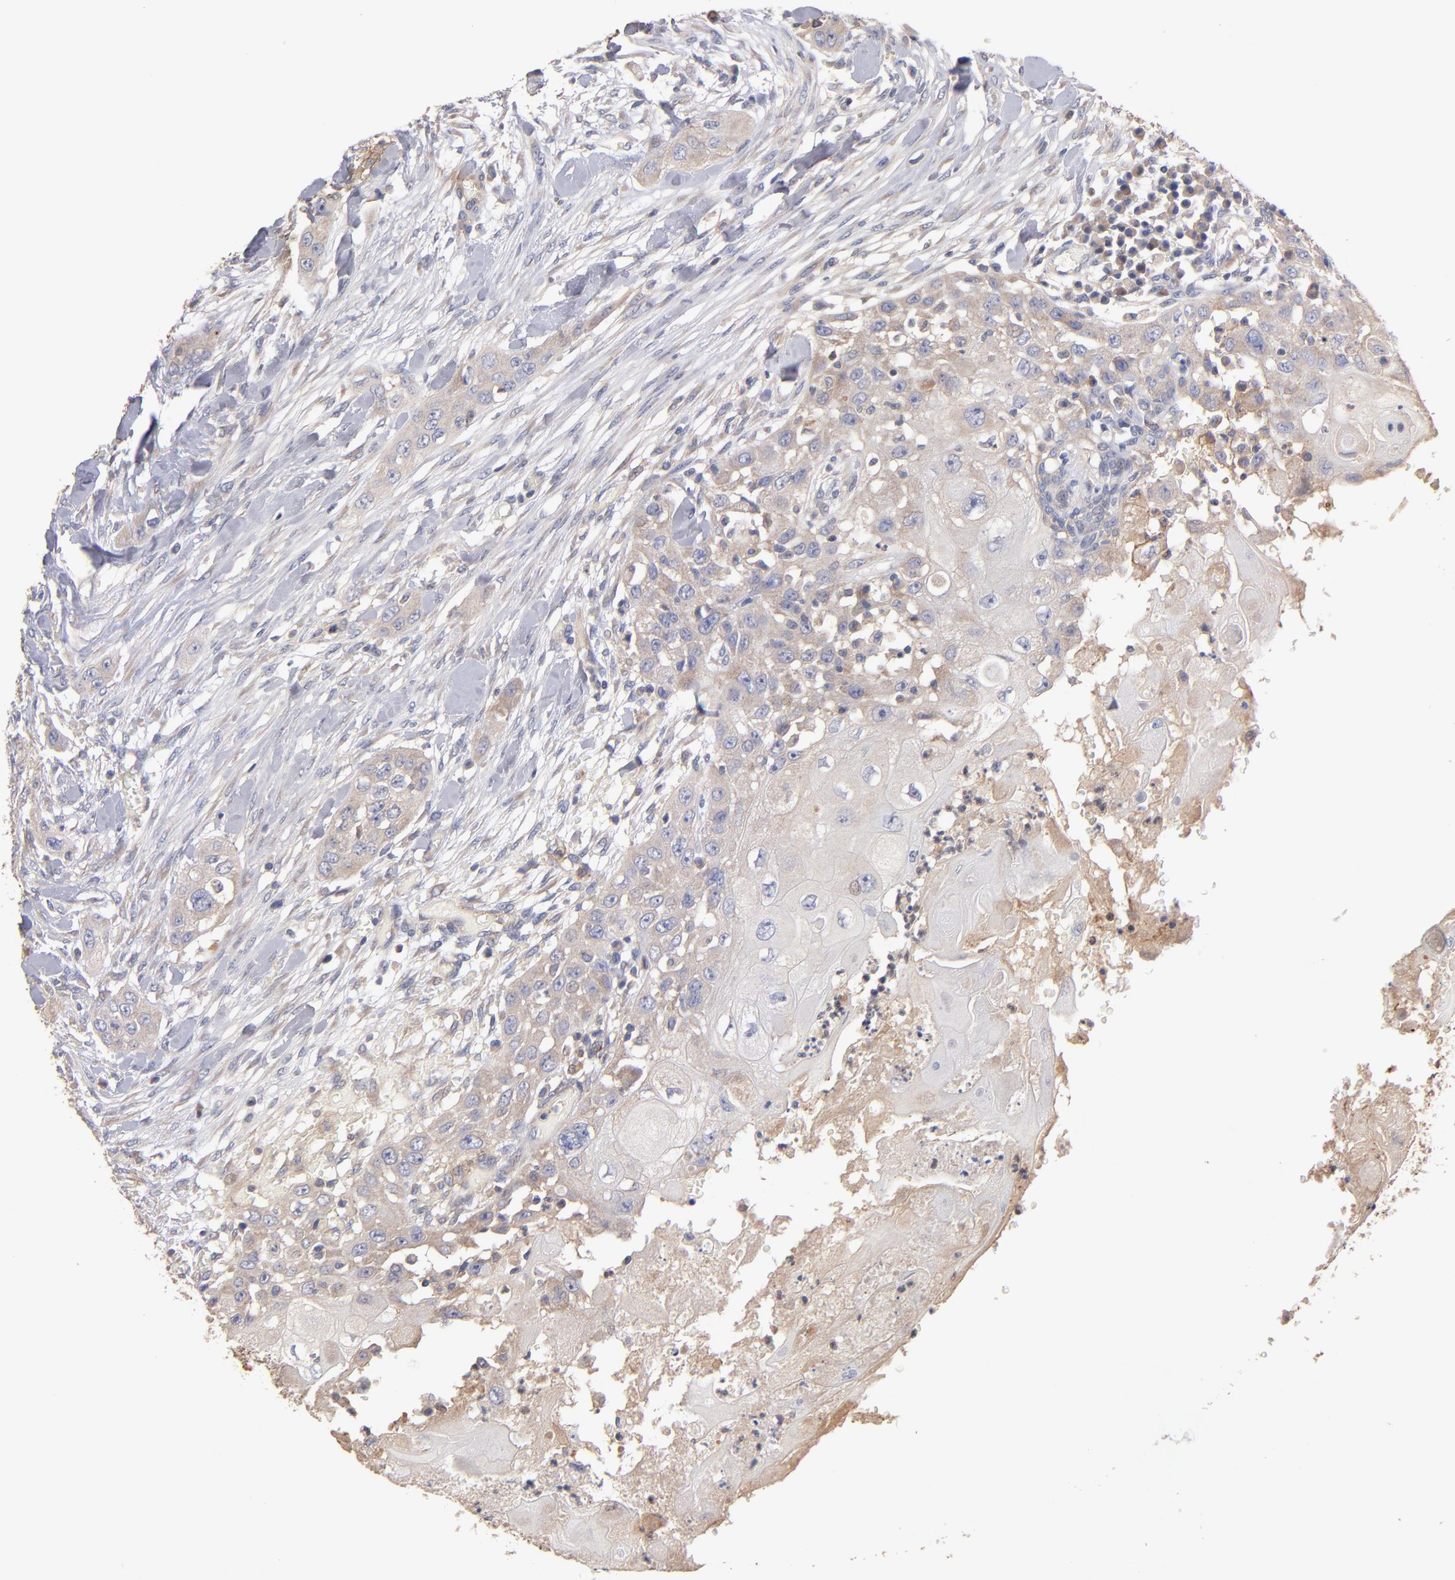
{"staining": {"intensity": "weak", "quantity": ">75%", "location": "cytoplasmic/membranous"}, "tissue": "head and neck cancer", "cell_type": "Tumor cells", "image_type": "cancer", "snomed": [{"axis": "morphology", "description": "Neoplasm, malignant, NOS"}, {"axis": "topography", "description": "Salivary gland"}, {"axis": "topography", "description": "Head-Neck"}], "caption": "Head and neck neoplasm (malignant) stained with a brown dye demonstrates weak cytoplasmic/membranous positive staining in approximately >75% of tumor cells.", "gene": "DACT1", "patient": {"sex": "male", "age": 43}}